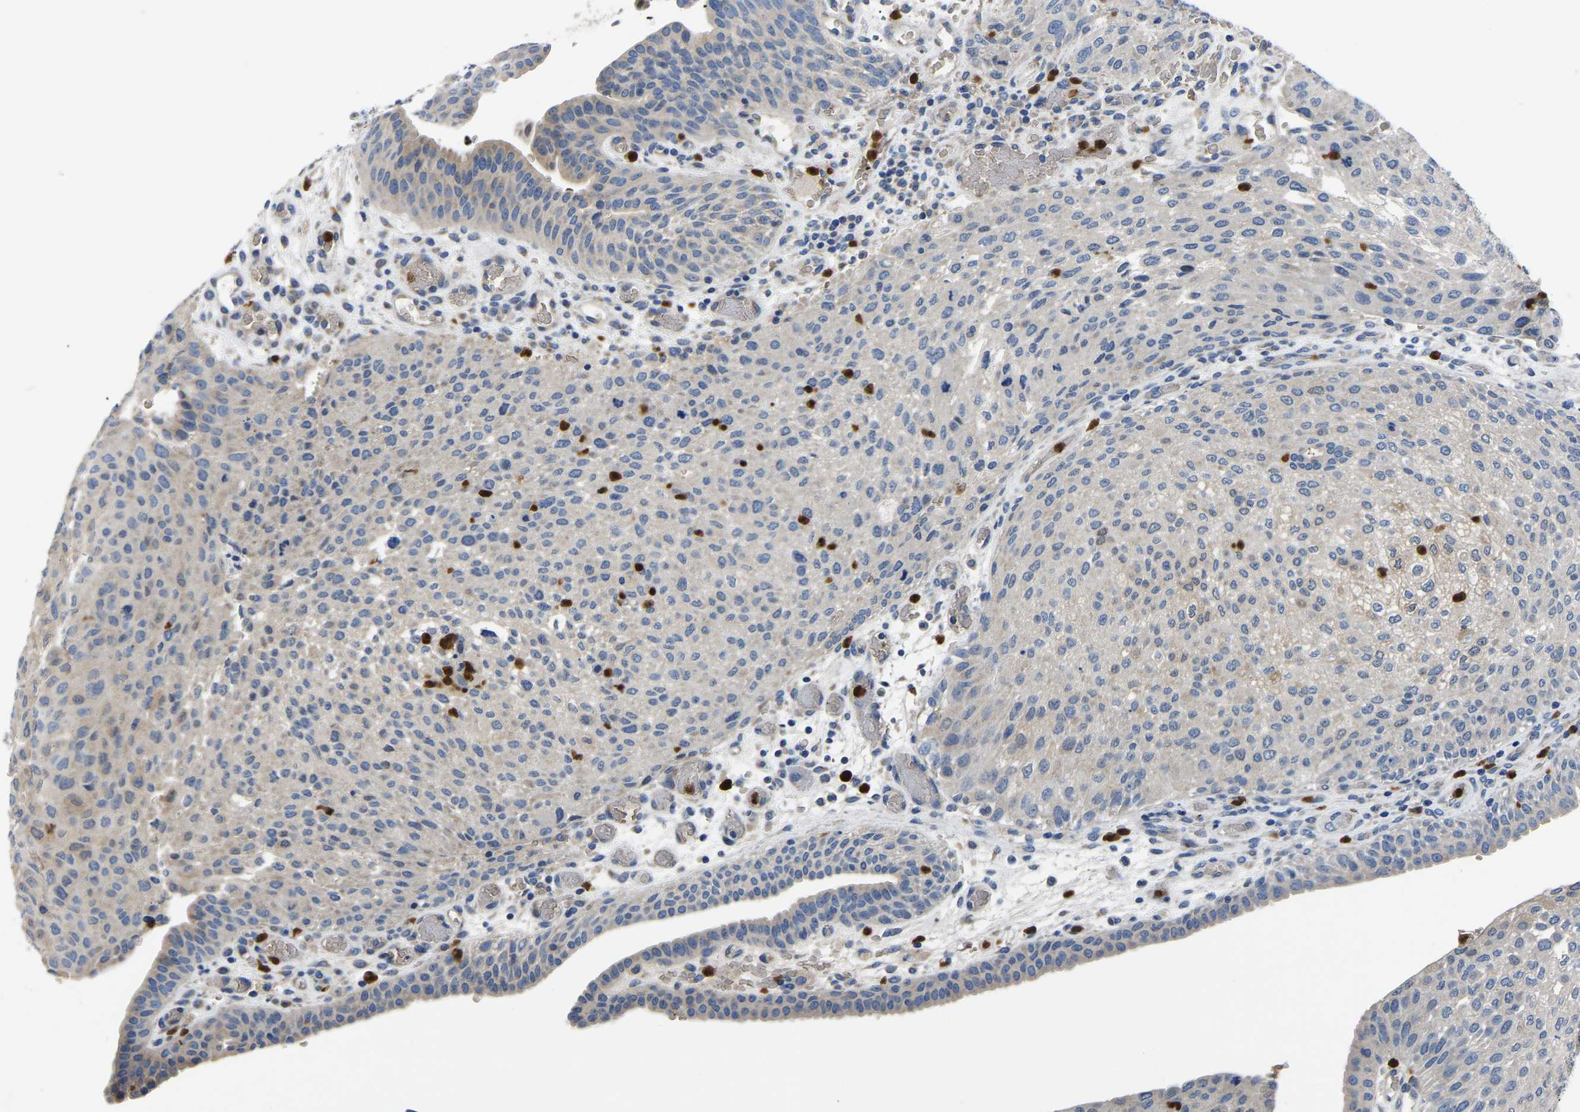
{"staining": {"intensity": "negative", "quantity": "none", "location": "none"}, "tissue": "urothelial cancer", "cell_type": "Tumor cells", "image_type": "cancer", "snomed": [{"axis": "morphology", "description": "Urothelial carcinoma, Low grade"}, {"axis": "morphology", "description": "Urothelial carcinoma, High grade"}, {"axis": "topography", "description": "Urinary bladder"}], "caption": "High power microscopy image of an immunohistochemistry (IHC) image of urothelial carcinoma (high-grade), revealing no significant positivity in tumor cells. (Brightfield microscopy of DAB immunohistochemistry (IHC) at high magnification).", "gene": "TOR1B", "patient": {"sex": "male", "age": 35}}